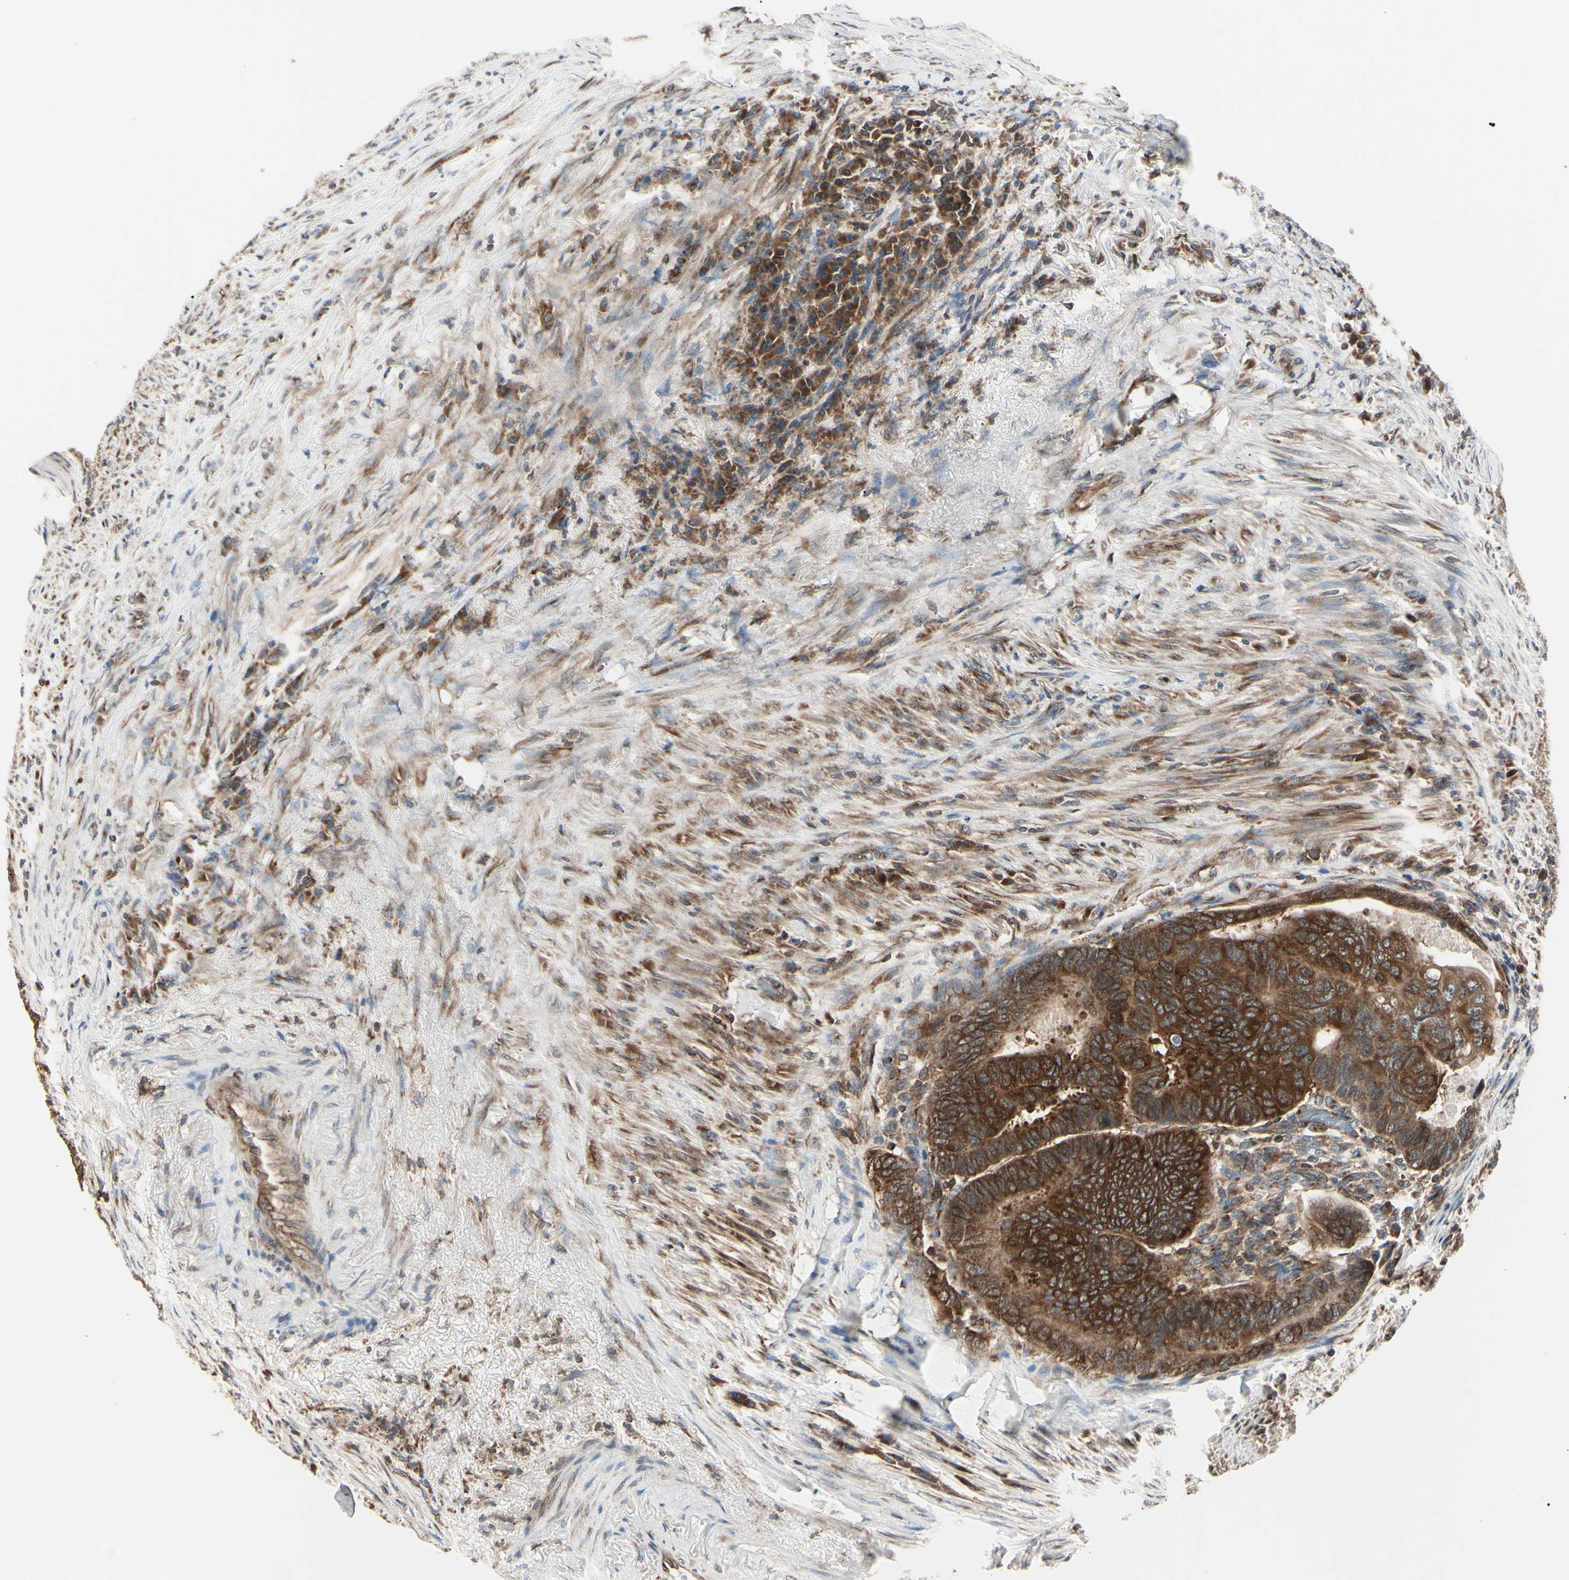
{"staining": {"intensity": "strong", "quantity": ">75%", "location": "cytoplasmic/membranous"}, "tissue": "colorectal cancer", "cell_type": "Tumor cells", "image_type": "cancer", "snomed": [{"axis": "morphology", "description": "Normal tissue, NOS"}, {"axis": "morphology", "description": "Adenocarcinoma, NOS"}, {"axis": "topography", "description": "Rectum"}, {"axis": "topography", "description": "Peripheral nerve tissue"}], "caption": "Protein expression analysis of adenocarcinoma (colorectal) reveals strong cytoplasmic/membranous staining in about >75% of tumor cells. Using DAB (brown) and hematoxylin (blue) stains, captured at high magnification using brightfield microscopy.", "gene": "MAPRE1", "patient": {"sex": "male", "age": 92}}